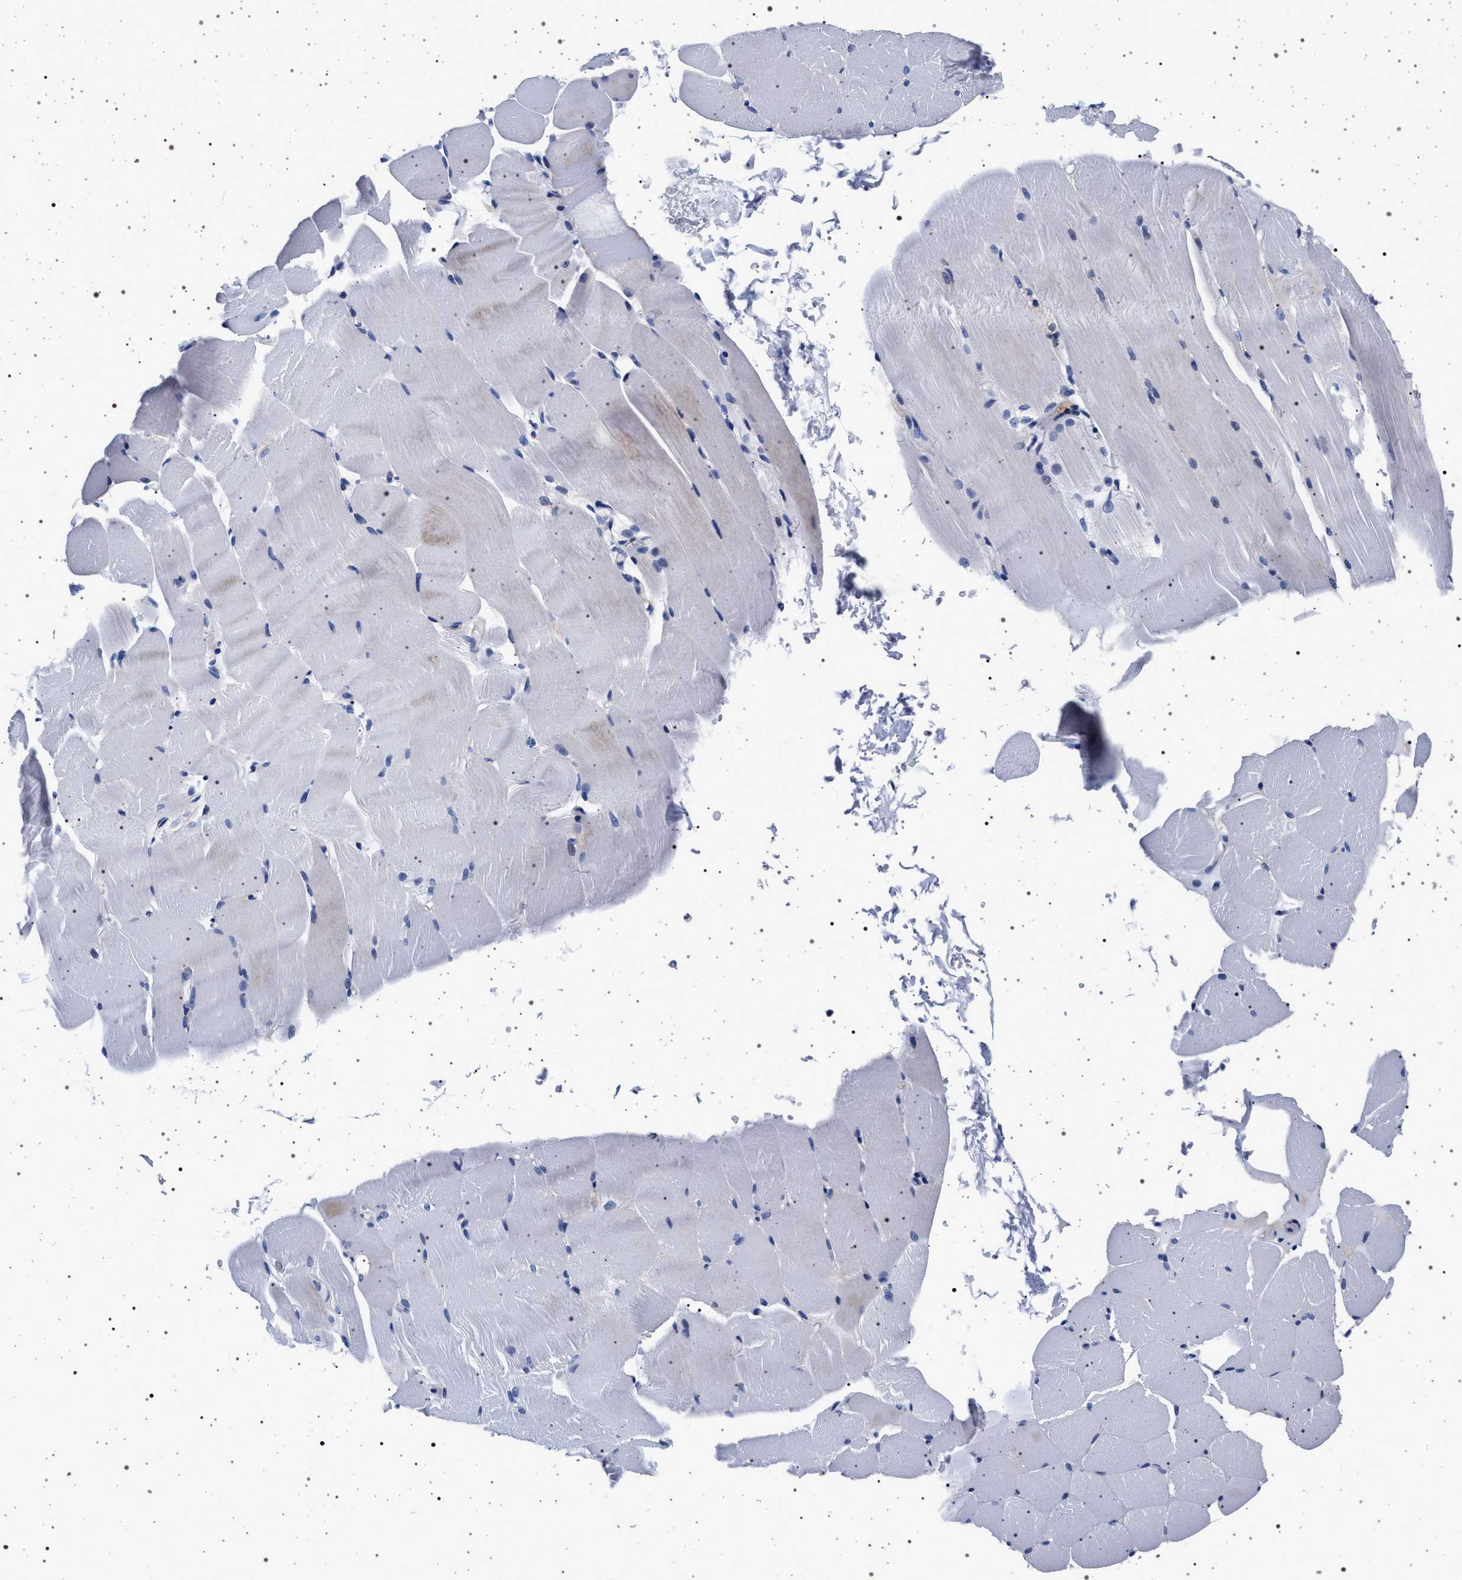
{"staining": {"intensity": "negative", "quantity": "none", "location": "none"}, "tissue": "skeletal muscle", "cell_type": "Myocytes", "image_type": "normal", "snomed": [{"axis": "morphology", "description": "Normal tissue, NOS"}, {"axis": "topography", "description": "Skeletal muscle"}, {"axis": "topography", "description": "Parathyroid gland"}], "caption": "Myocytes show no significant protein positivity in benign skeletal muscle. Brightfield microscopy of immunohistochemistry stained with DAB (brown) and hematoxylin (blue), captured at high magnification.", "gene": "SLC9A1", "patient": {"sex": "female", "age": 37}}